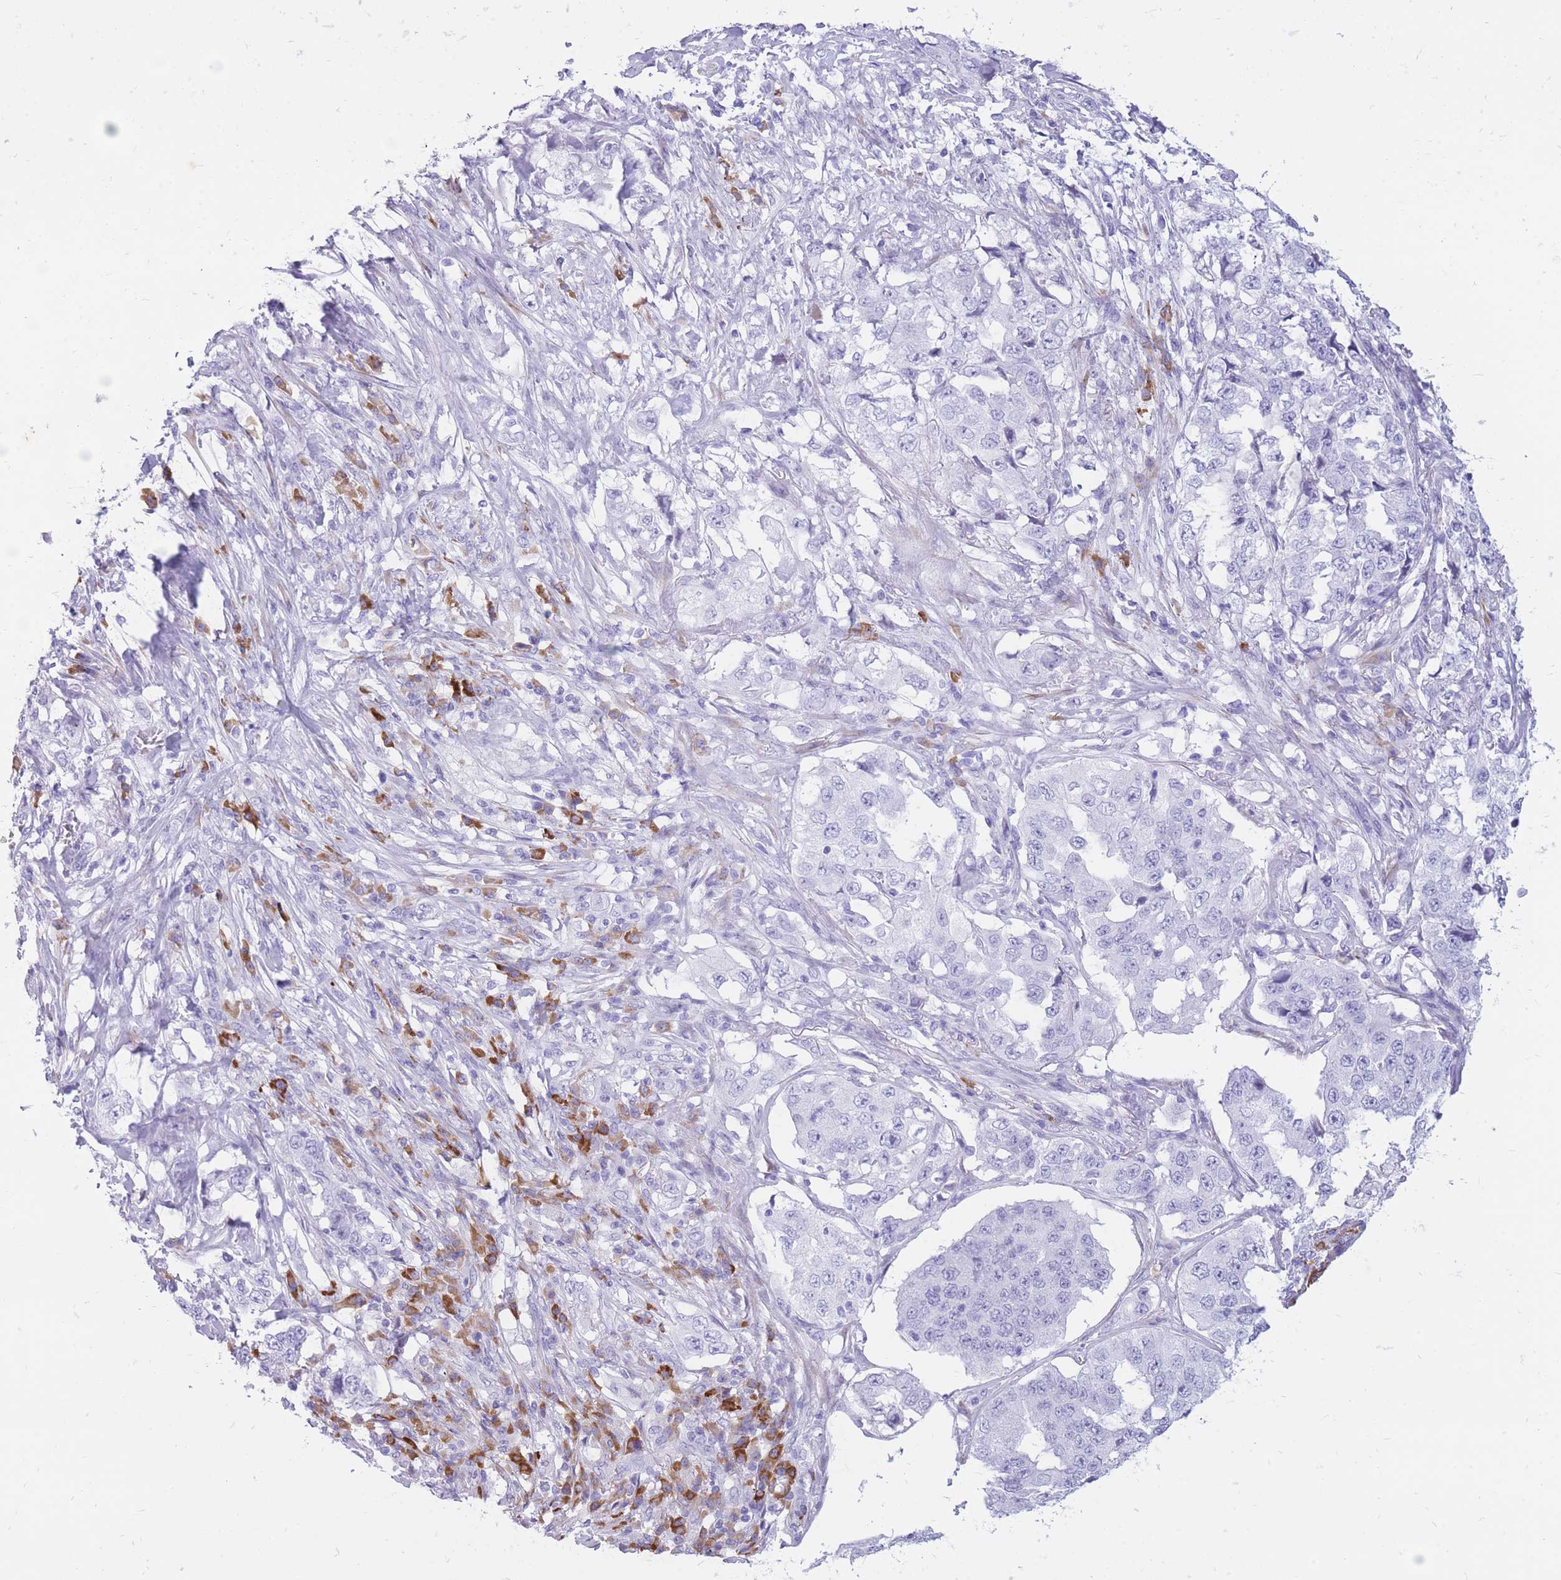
{"staining": {"intensity": "negative", "quantity": "none", "location": "none"}, "tissue": "lung cancer", "cell_type": "Tumor cells", "image_type": "cancer", "snomed": [{"axis": "morphology", "description": "Adenocarcinoma, NOS"}, {"axis": "topography", "description": "Lung"}], "caption": "Histopathology image shows no significant protein positivity in tumor cells of adenocarcinoma (lung). (Brightfield microscopy of DAB (3,3'-diaminobenzidine) IHC at high magnification).", "gene": "ZFP37", "patient": {"sex": "female", "age": 51}}